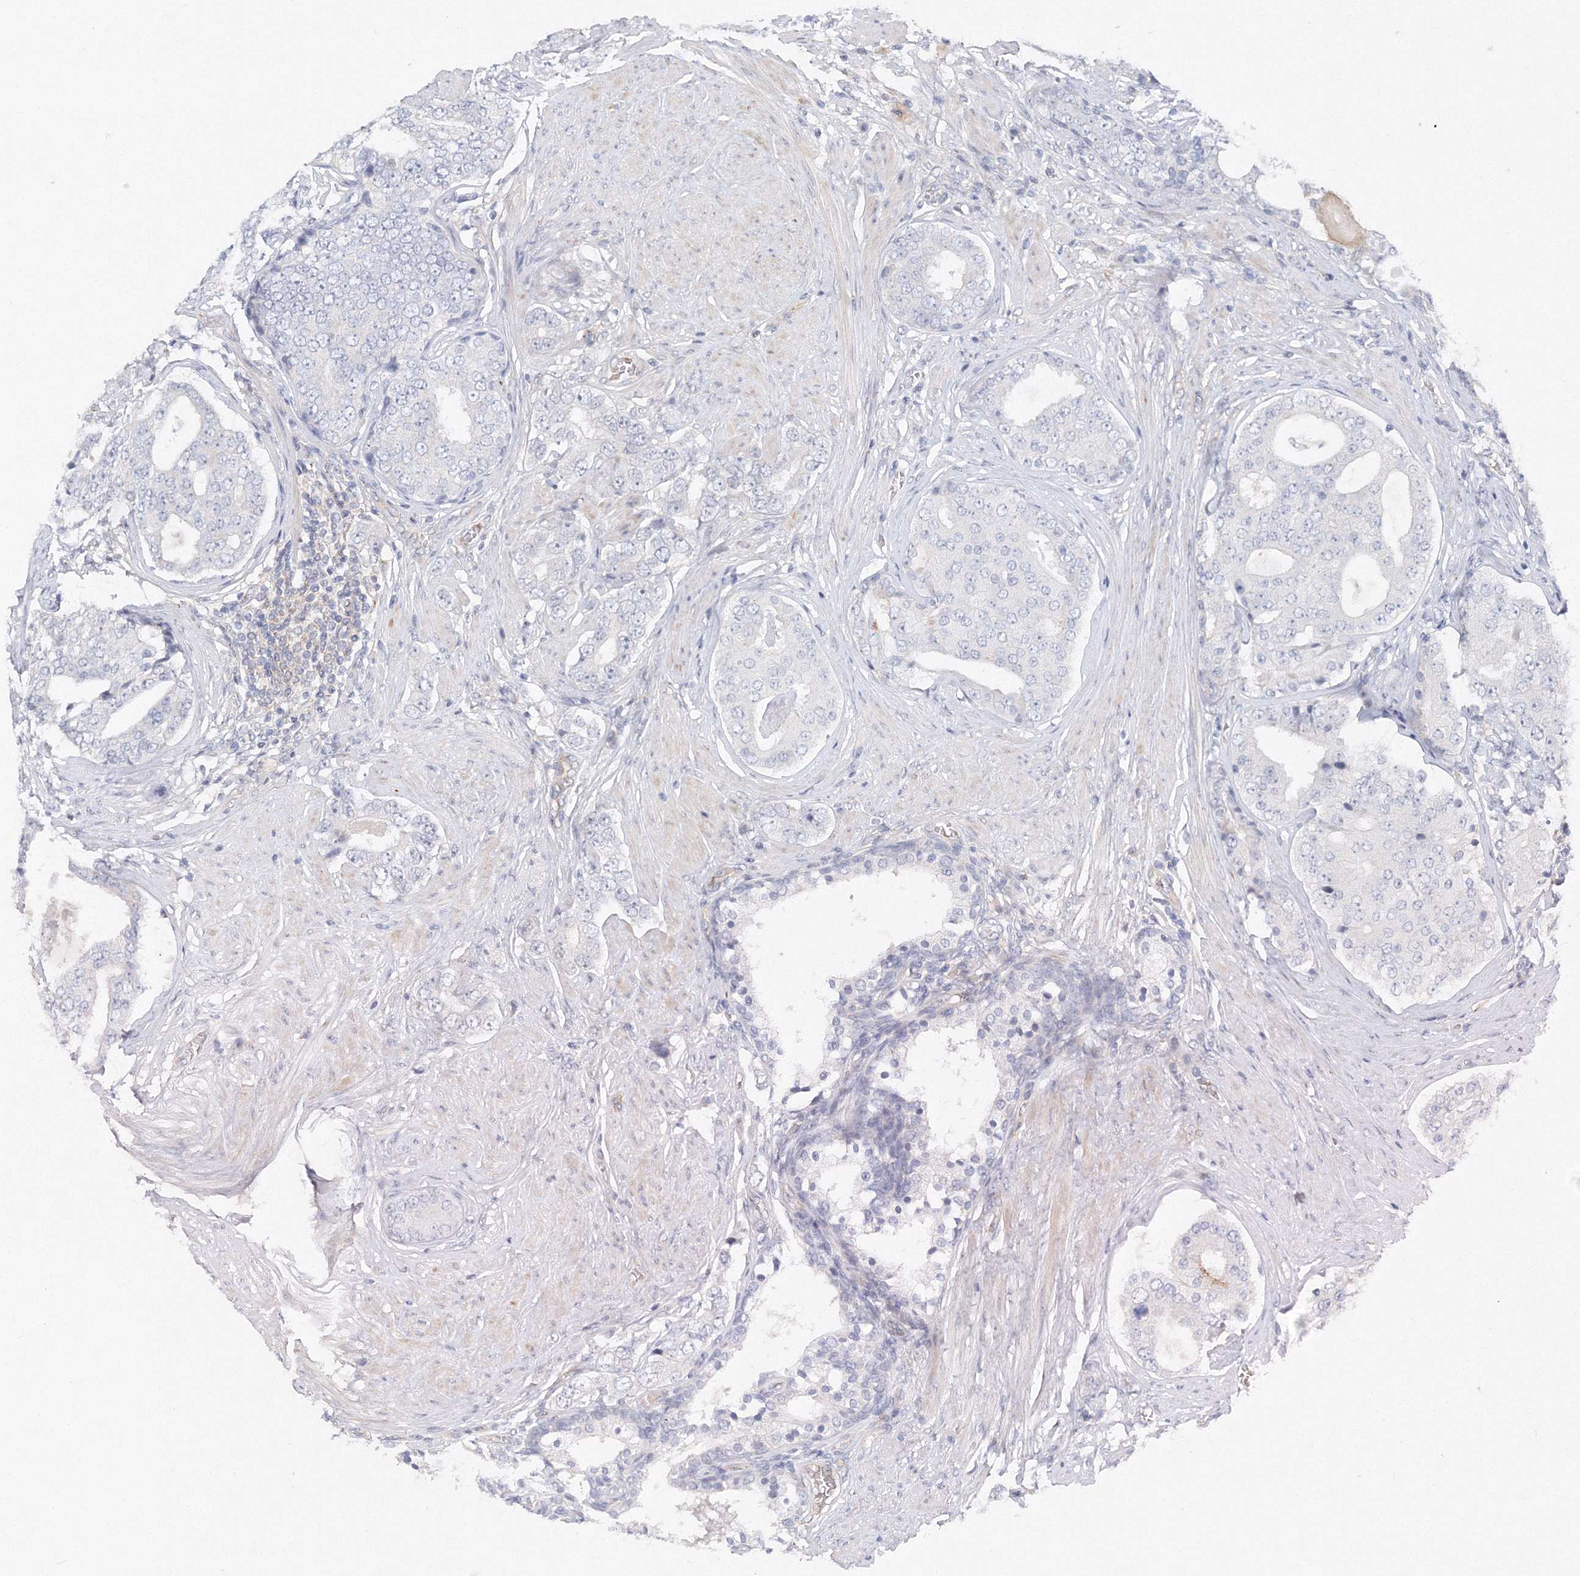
{"staining": {"intensity": "negative", "quantity": "none", "location": "none"}, "tissue": "prostate cancer", "cell_type": "Tumor cells", "image_type": "cancer", "snomed": [{"axis": "morphology", "description": "Adenocarcinoma, High grade"}, {"axis": "topography", "description": "Prostate"}], "caption": "Immunohistochemistry (IHC) of human prostate high-grade adenocarcinoma demonstrates no expression in tumor cells. (DAB IHC with hematoxylin counter stain).", "gene": "SH3BP5", "patient": {"sex": "male", "age": 56}}